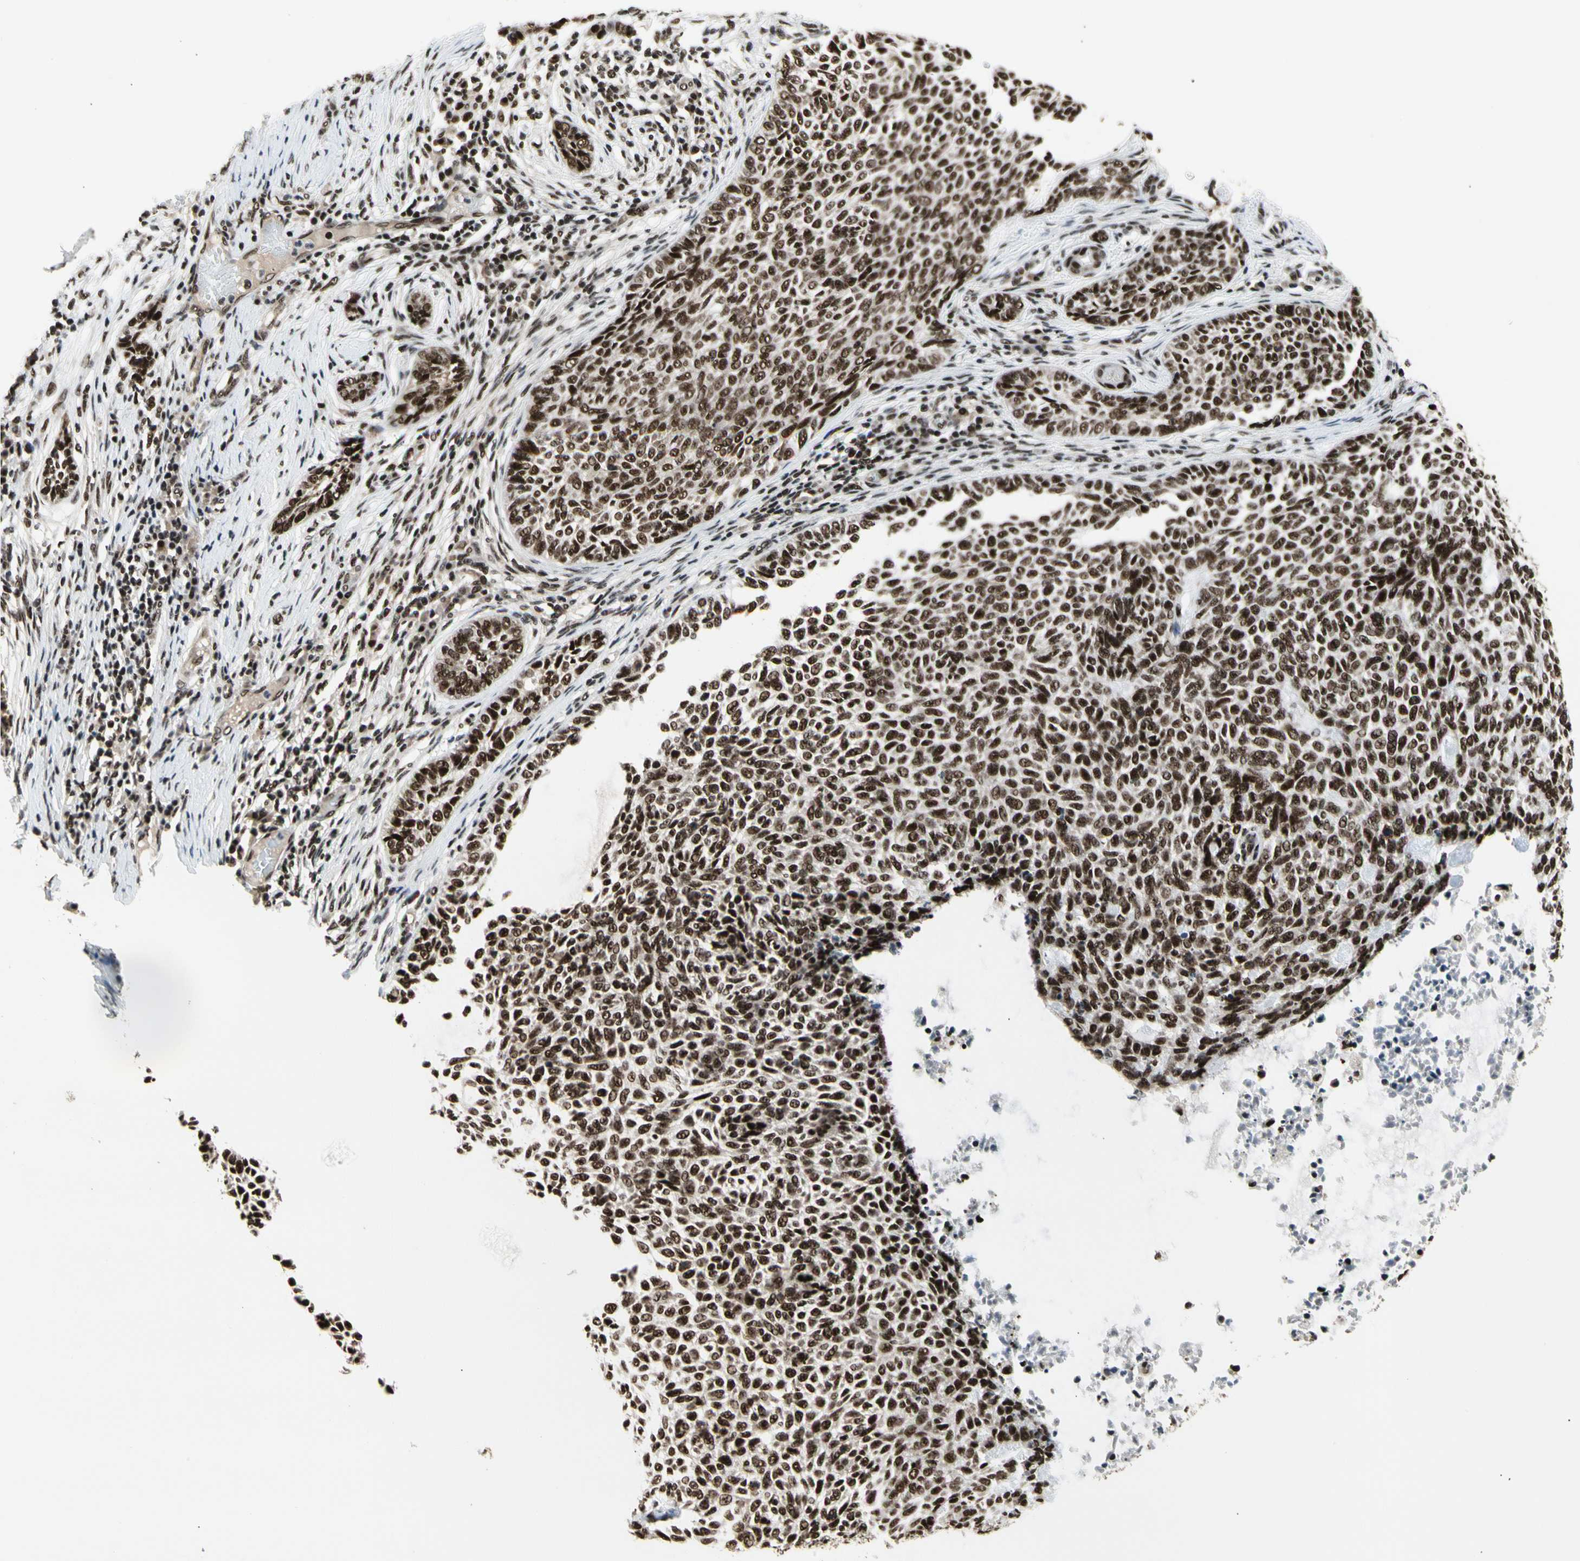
{"staining": {"intensity": "strong", "quantity": ">75%", "location": "nuclear"}, "tissue": "skin cancer", "cell_type": "Tumor cells", "image_type": "cancer", "snomed": [{"axis": "morphology", "description": "Basal cell carcinoma"}, {"axis": "topography", "description": "Skin"}], "caption": "Strong nuclear protein staining is seen in about >75% of tumor cells in skin cancer (basal cell carcinoma).", "gene": "SRSF11", "patient": {"sex": "male", "age": 87}}